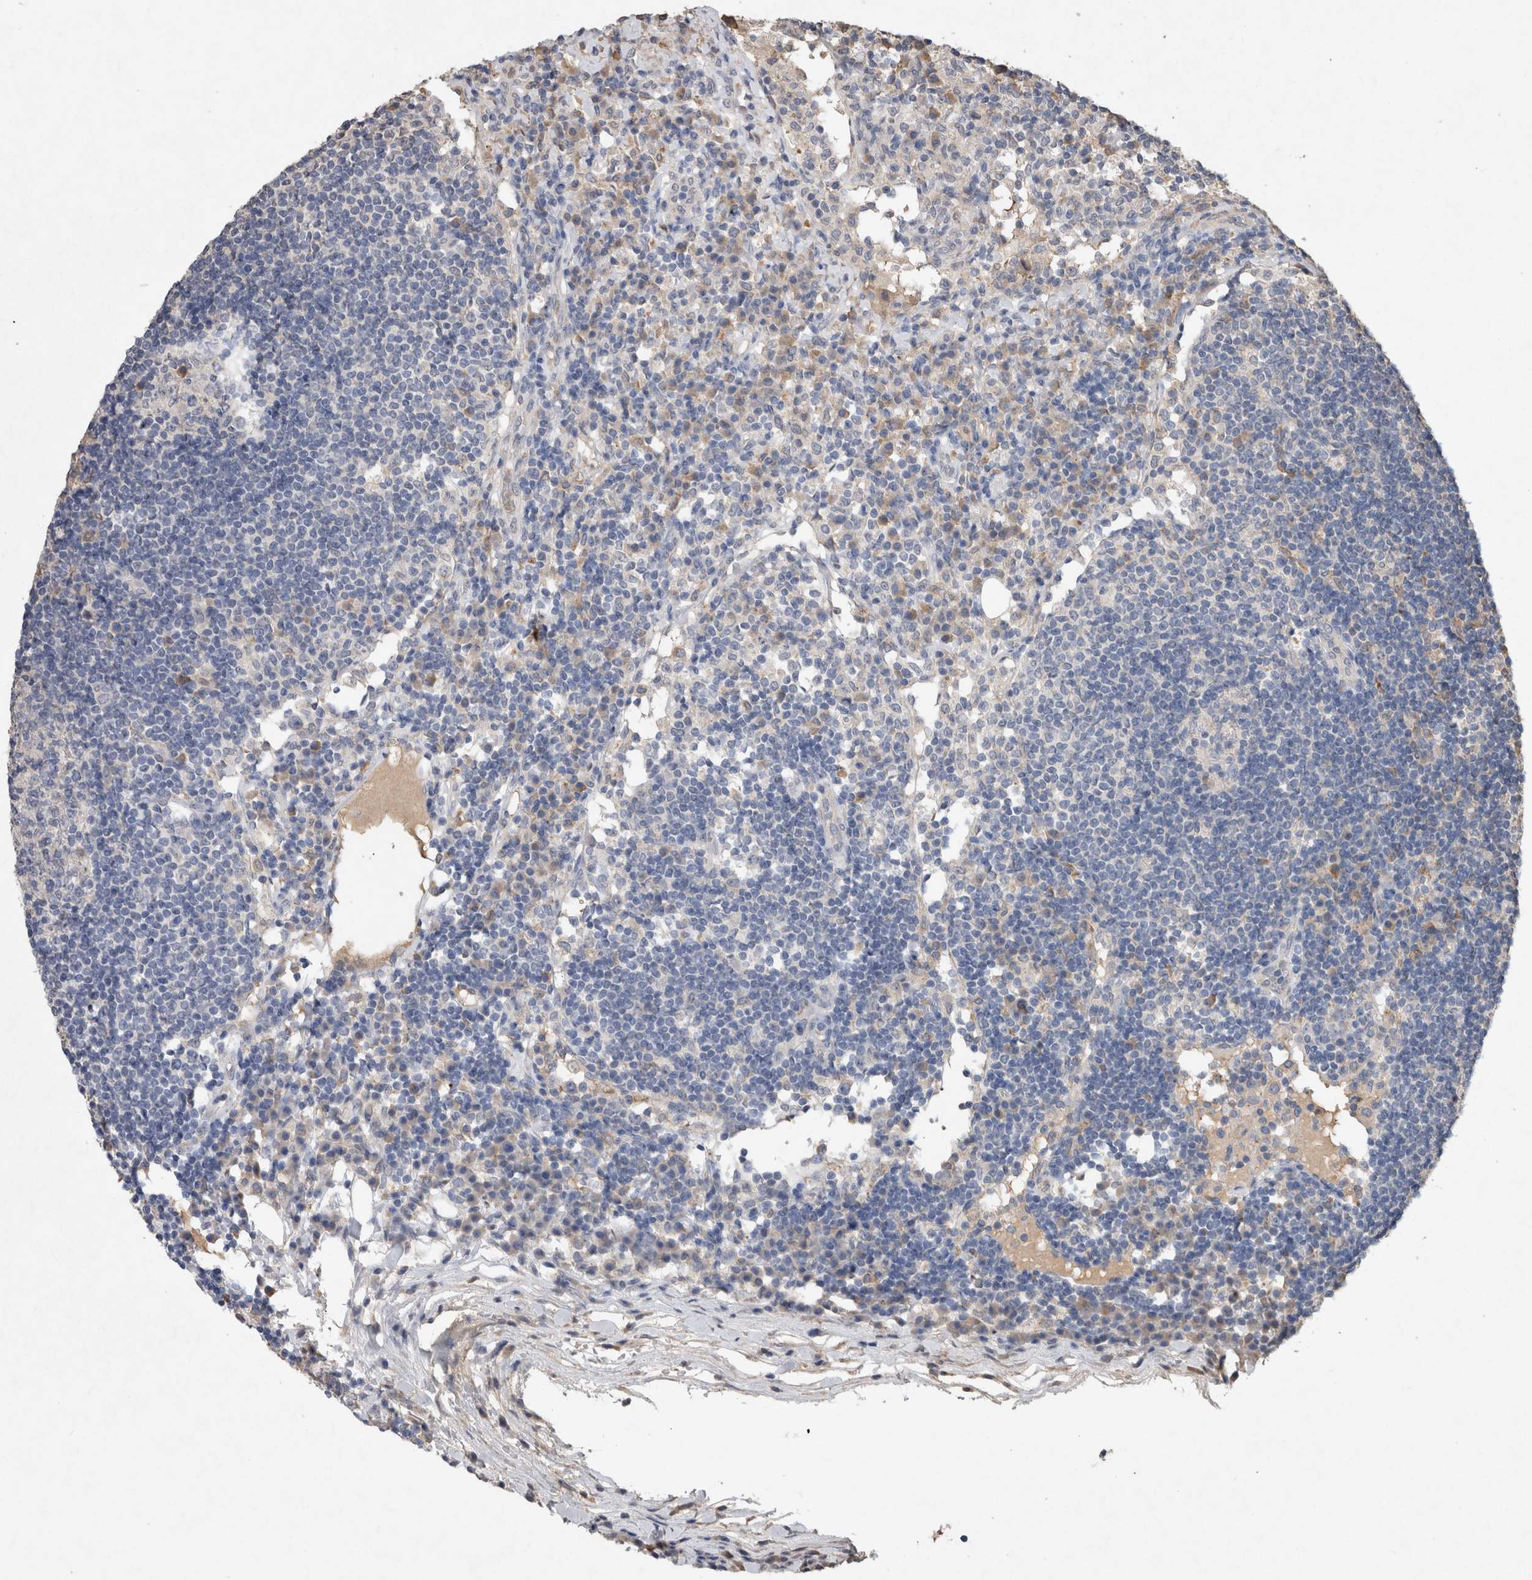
{"staining": {"intensity": "negative", "quantity": "none", "location": "none"}, "tissue": "lymph node", "cell_type": "Germinal center cells", "image_type": "normal", "snomed": [{"axis": "morphology", "description": "Normal tissue, NOS"}, {"axis": "topography", "description": "Lymph node"}], "caption": "Germinal center cells show no significant positivity in benign lymph node. (DAB immunohistochemistry visualized using brightfield microscopy, high magnification).", "gene": "FABP7", "patient": {"sex": "female", "age": 53}}